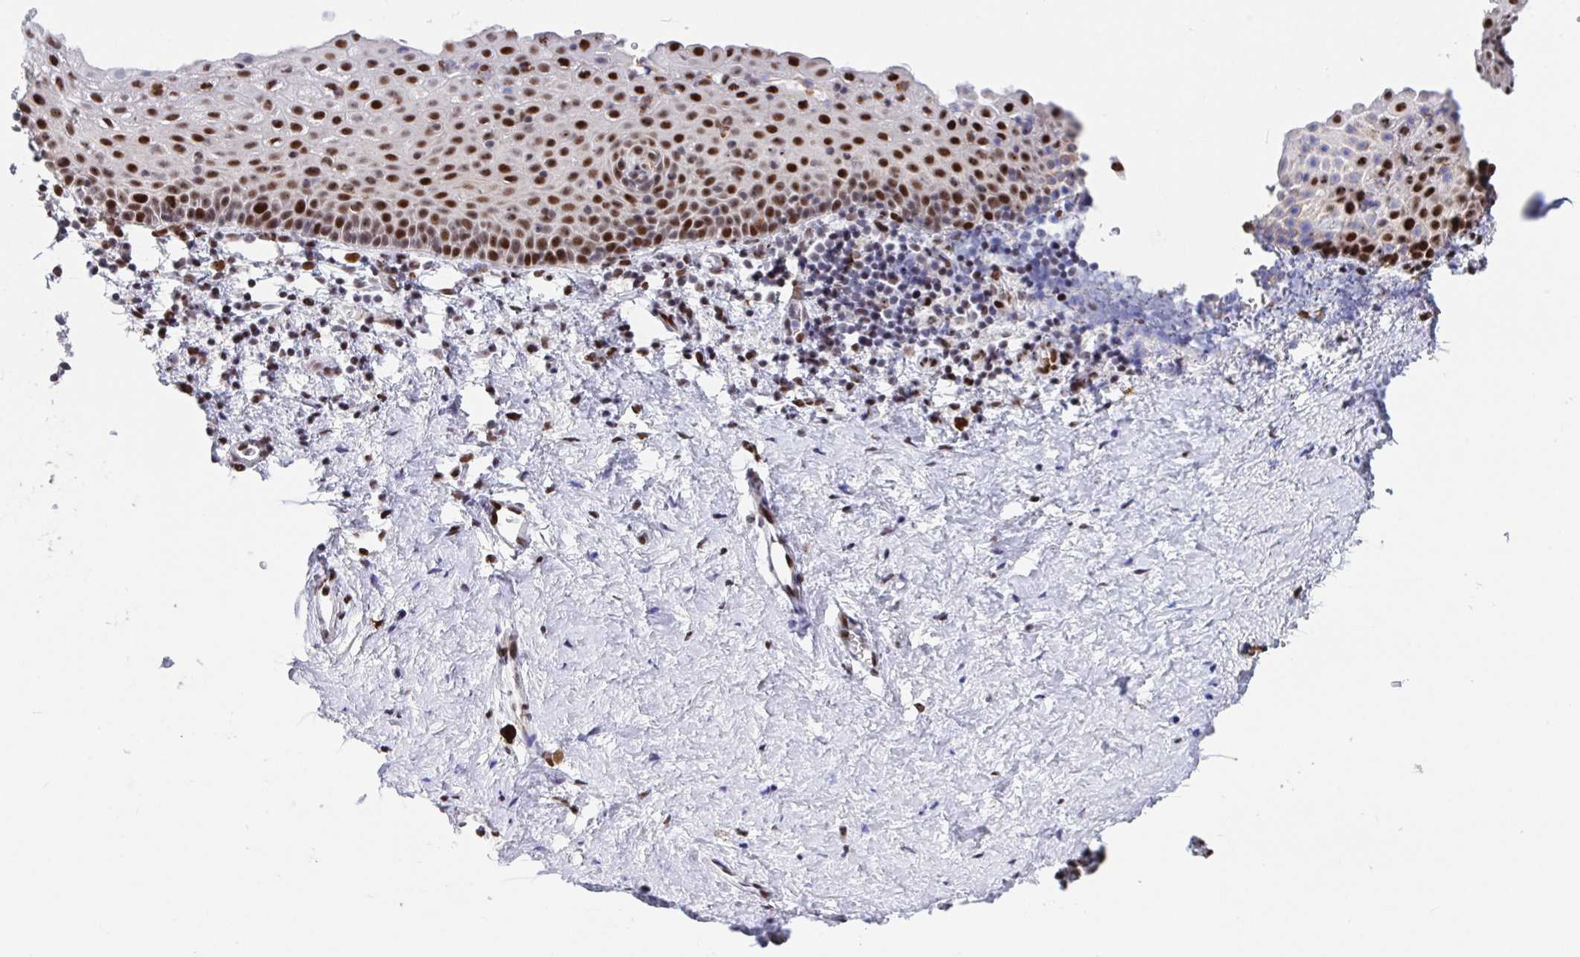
{"staining": {"intensity": "moderate", "quantity": "25%-75%", "location": "nuclear"}, "tissue": "vagina", "cell_type": "Squamous epithelial cells", "image_type": "normal", "snomed": [{"axis": "morphology", "description": "Normal tissue, NOS"}, {"axis": "topography", "description": "Vagina"}], "caption": "Immunohistochemical staining of normal vagina shows 25%-75% levels of moderate nuclear protein expression in approximately 25%-75% of squamous epithelial cells.", "gene": "SETD5", "patient": {"sex": "female", "age": 61}}